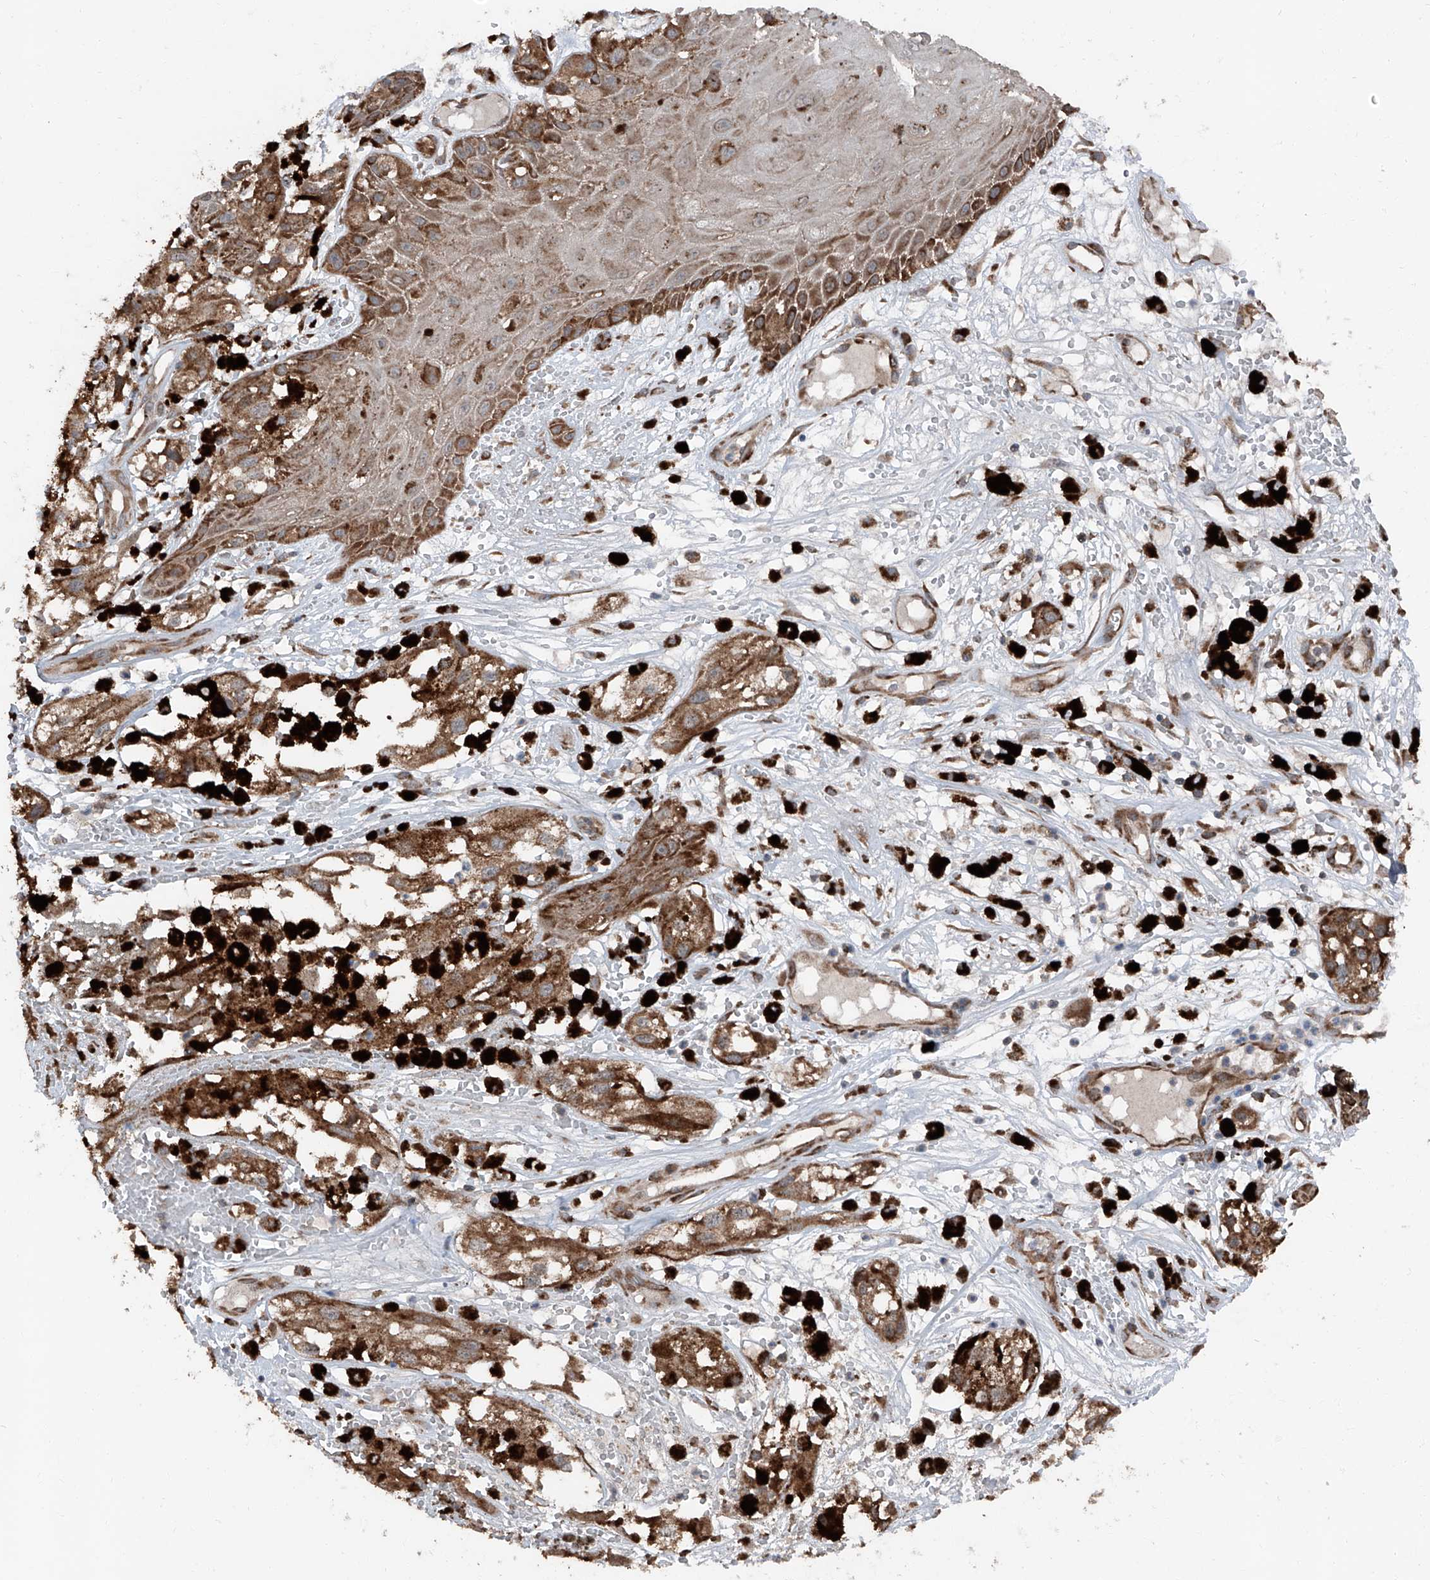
{"staining": {"intensity": "moderate", "quantity": ">75%", "location": "cytoplasmic/membranous"}, "tissue": "melanoma", "cell_type": "Tumor cells", "image_type": "cancer", "snomed": [{"axis": "morphology", "description": "Malignant melanoma, NOS"}, {"axis": "topography", "description": "Skin"}], "caption": "High-magnification brightfield microscopy of melanoma stained with DAB (brown) and counterstained with hematoxylin (blue). tumor cells exhibit moderate cytoplasmic/membranous staining is seen in about>75% of cells. The protein is stained brown, and the nuclei are stained in blue (DAB IHC with brightfield microscopy, high magnification).", "gene": "LIMK1", "patient": {"sex": "male", "age": 88}}